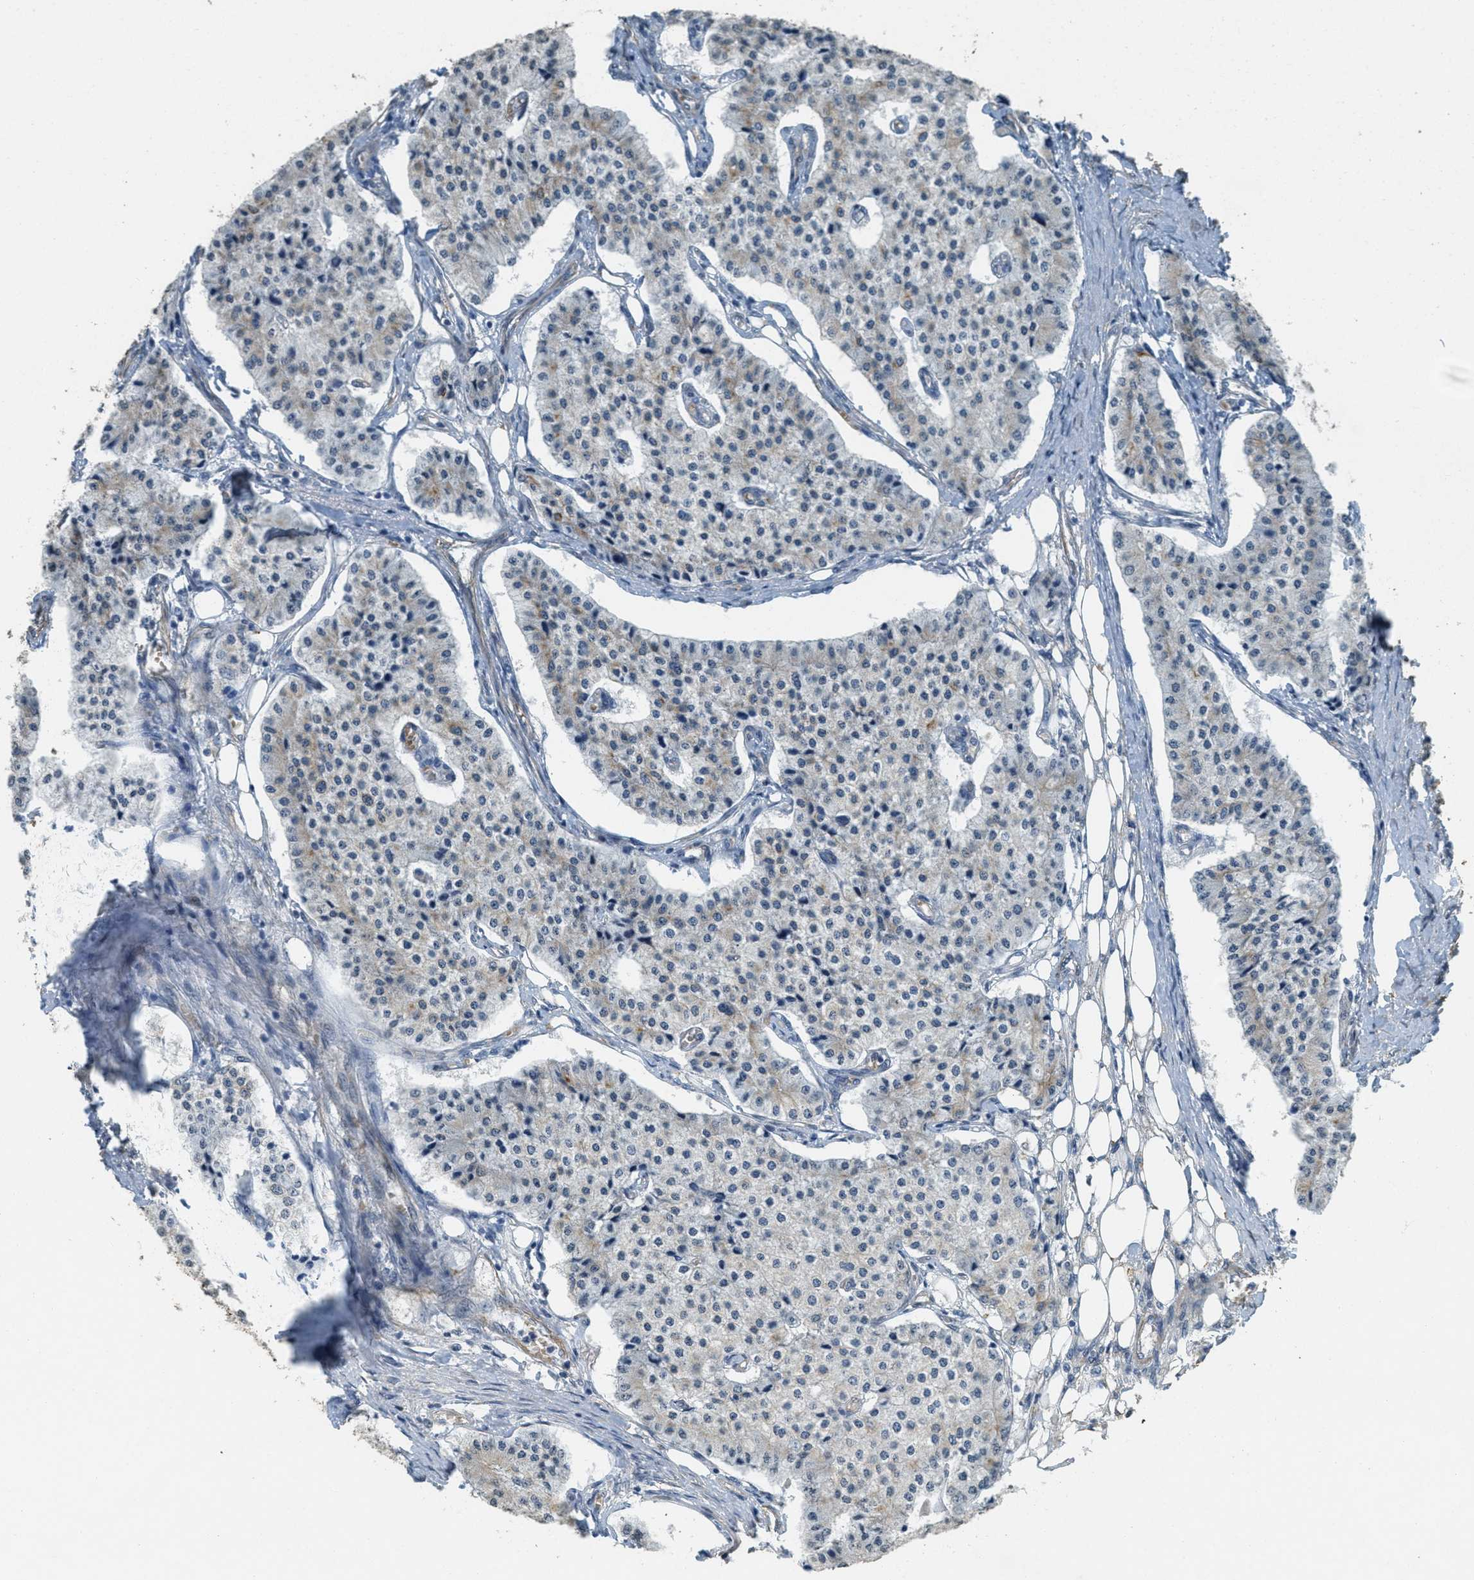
{"staining": {"intensity": "weak", "quantity": "<25%", "location": "cytoplasmic/membranous"}, "tissue": "carcinoid", "cell_type": "Tumor cells", "image_type": "cancer", "snomed": [{"axis": "morphology", "description": "Carcinoid, malignant, NOS"}, {"axis": "topography", "description": "Colon"}], "caption": "Tumor cells show no significant protein staining in carcinoid.", "gene": "MRS2", "patient": {"sex": "female", "age": 52}}